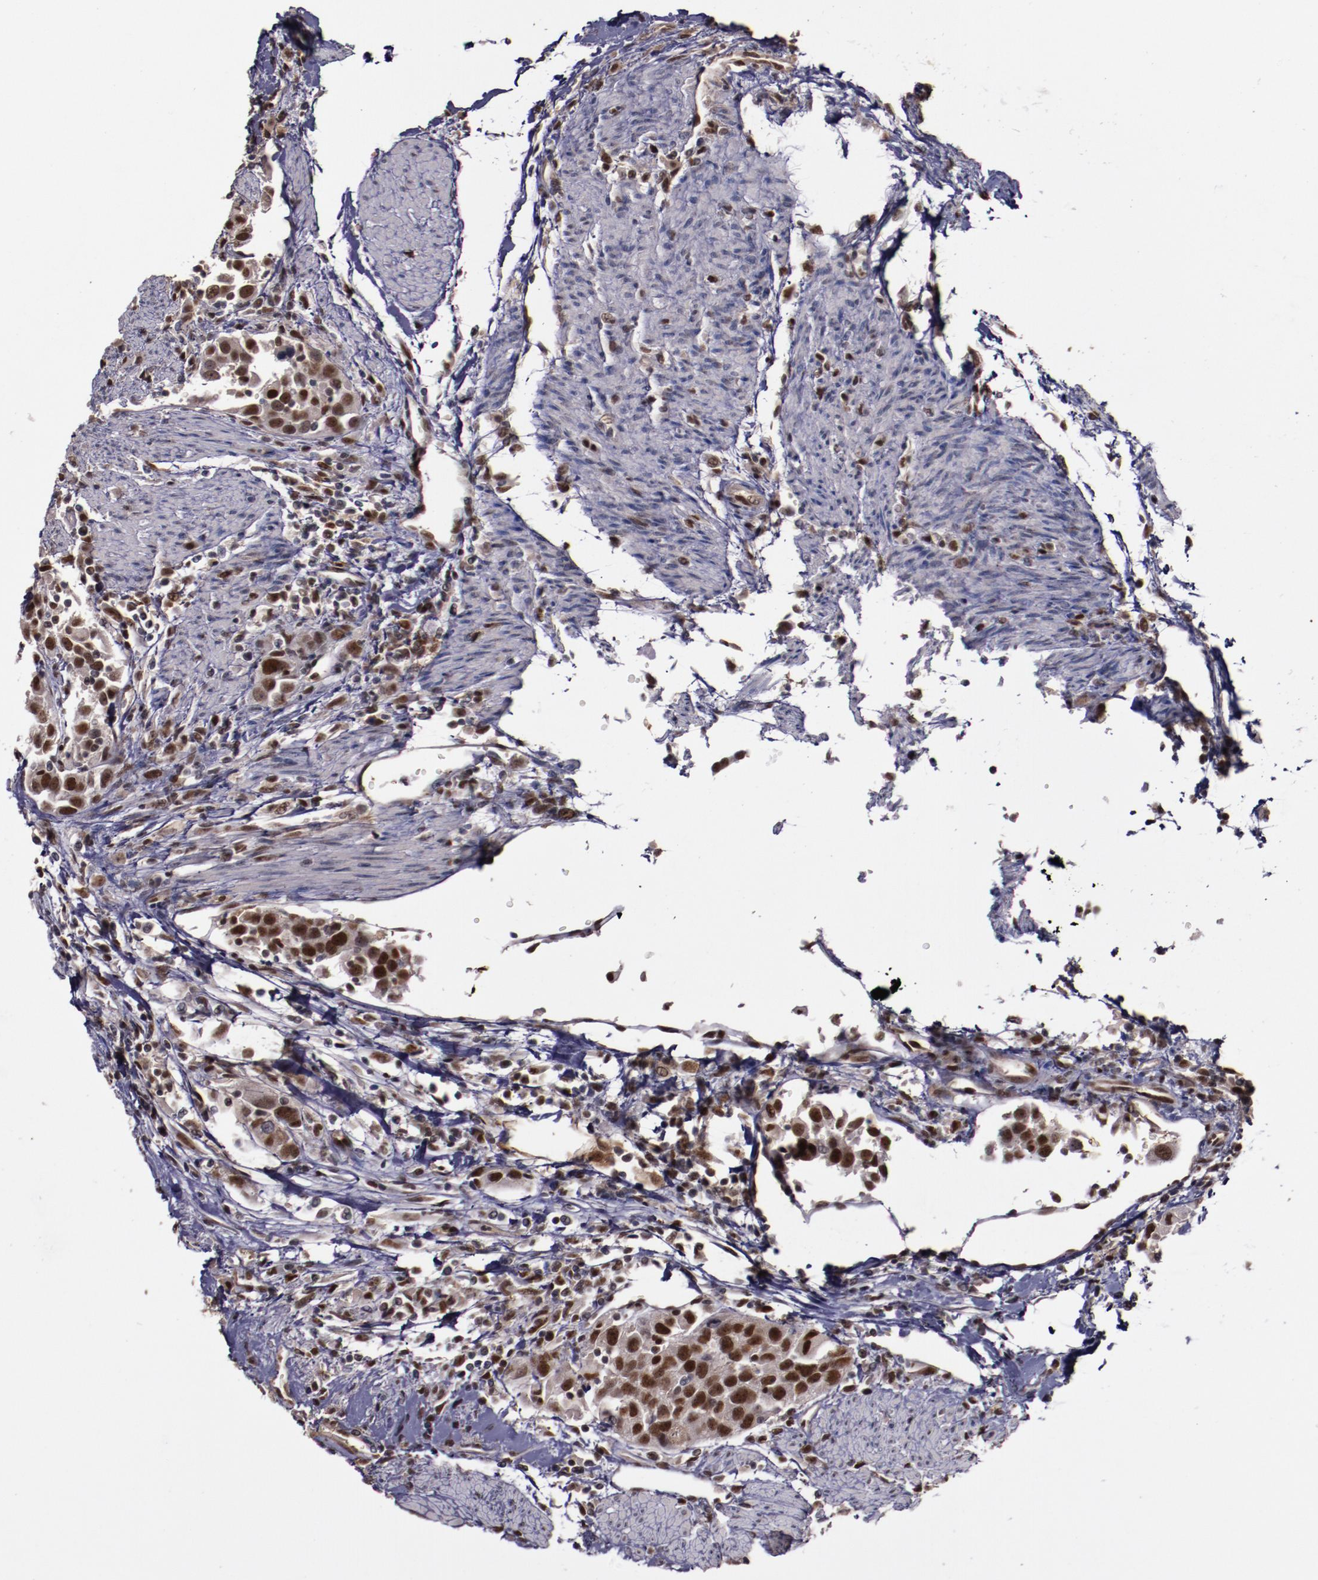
{"staining": {"intensity": "strong", "quantity": ">75%", "location": "nuclear"}, "tissue": "urothelial cancer", "cell_type": "Tumor cells", "image_type": "cancer", "snomed": [{"axis": "morphology", "description": "Urothelial carcinoma, High grade"}, {"axis": "topography", "description": "Urinary bladder"}], "caption": "Protein staining shows strong nuclear expression in about >75% of tumor cells in high-grade urothelial carcinoma.", "gene": "CHEK2", "patient": {"sex": "female", "age": 80}}